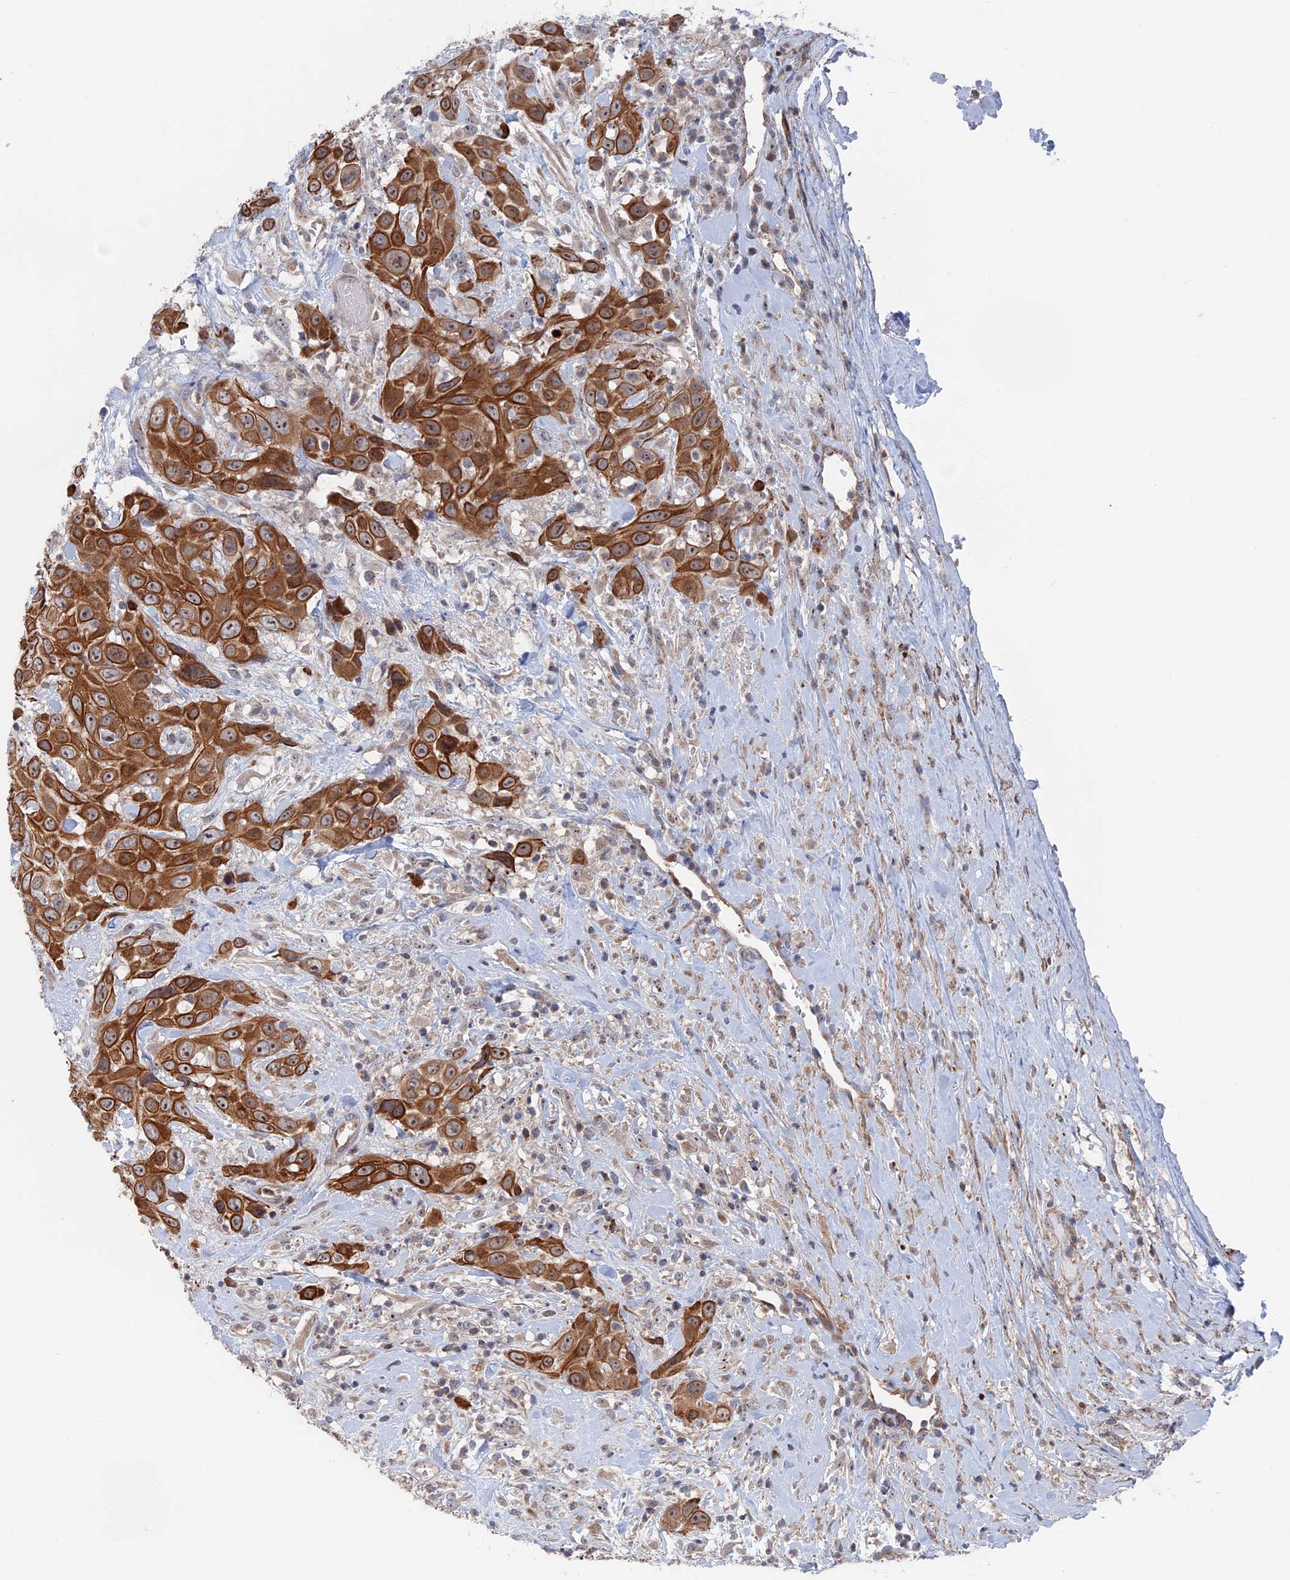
{"staining": {"intensity": "strong", "quantity": ">75%", "location": "cytoplasmic/membranous,nuclear"}, "tissue": "head and neck cancer", "cell_type": "Tumor cells", "image_type": "cancer", "snomed": [{"axis": "morphology", "description": "Squamous cell carcinoma, NOS"}, {"axis": "topography", "description": "Head-Neck"}], "caption": "Head and neck cancer stained for a protein (brown) exhibits strong cytoplasmic/membranous and nuclear positive expression in about >75% of tumor cells.", "gene": "IL7", "patient": {"sex": "male", "age": 81}}